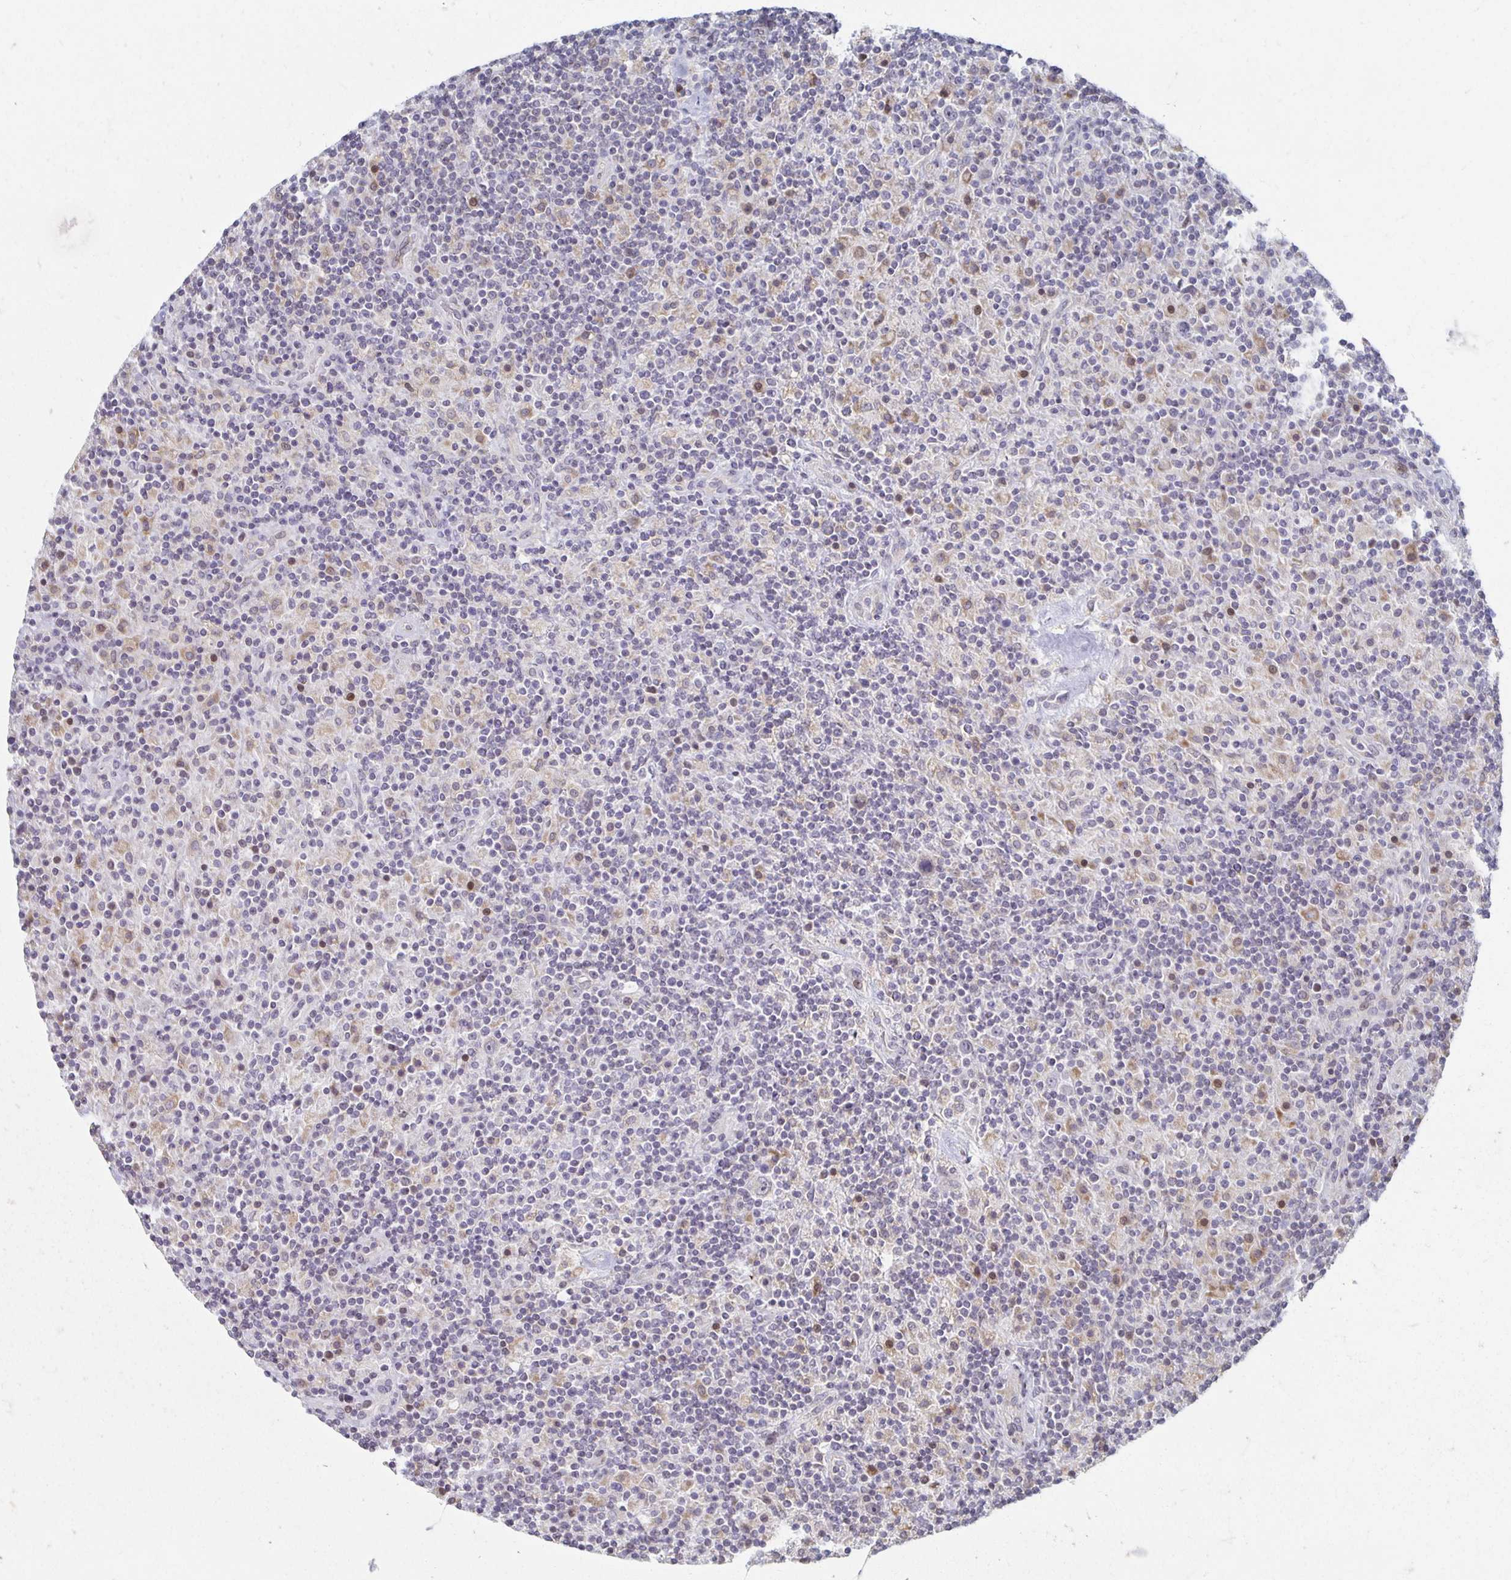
{"staining": {"intensity": "negative", "quantity": "none", "location": "none"}, "tissue": "lymphoma", "cell_type": "Tumor cells", "image_type": "cancer", "snomed": [{"axis": "morphology", "description": "Hodgkin's disease, NOS"}, {"axis": "topography", "description": "Thymus, NOS"}], "caption": "DAB (3,3'-diaminobenzidine) immunohistochemical staining of human Hodgkin's disease demonstrates no significant expression in tumor cells.", "gene": "HCFC1R1", "patient": {"sex": "female", "age": 17}}